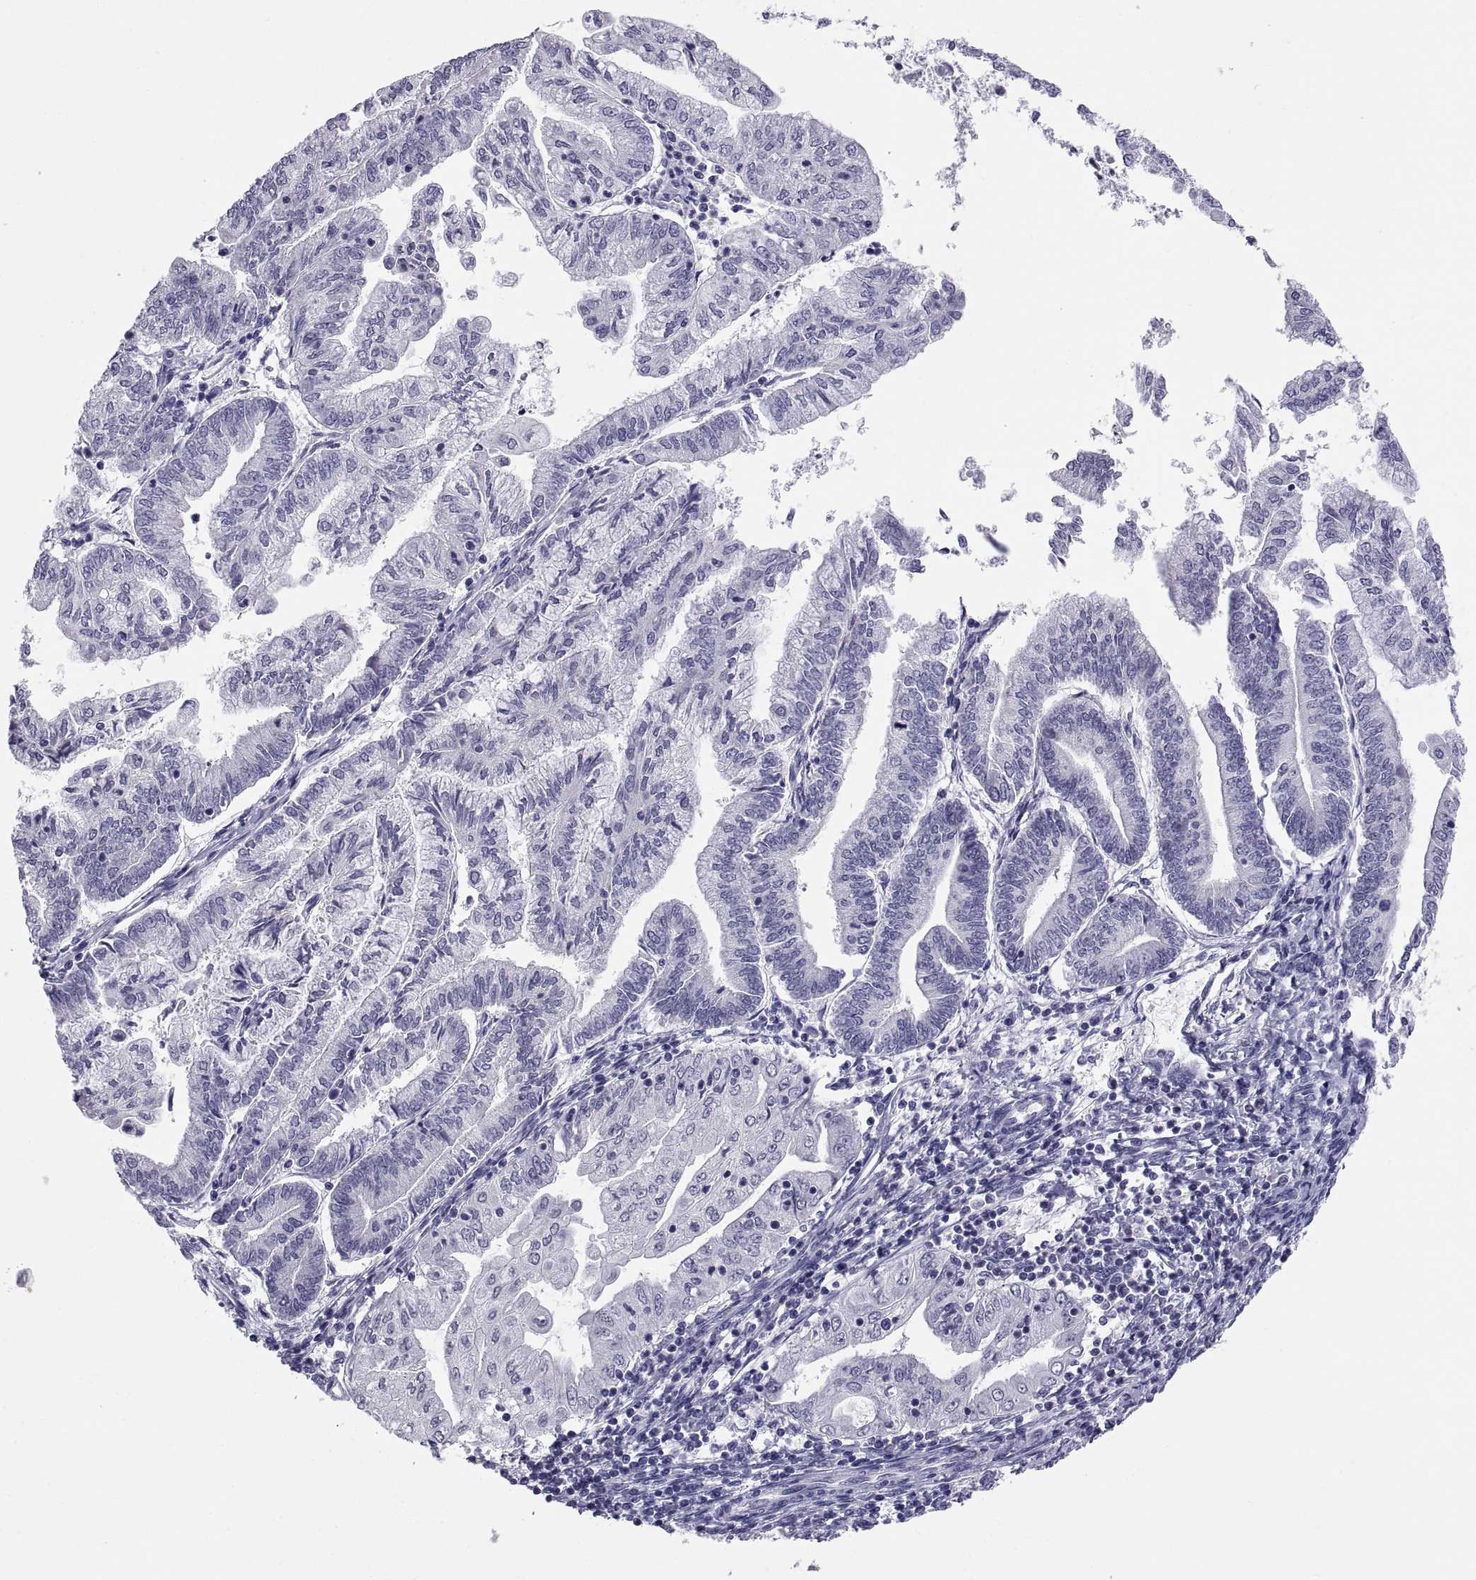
{"staining": {"intensity": "negative", "quantity": "none", "location": "none"}, "tissue": "endometrial cancer", "cell_type": "Tumor cells", "image_type": "cancer", "snomed": [{"axis": "morphology", "description": "Adenocarcinoma, NOS"}, {"axis": "topography", "description": "Endometrium"}], "caption": "Tumor cells show no significant protein staining in adenocarcinoma (endometrial).", "gene": "TEX13A", "patient": {"sex": "female", "age": 55}}